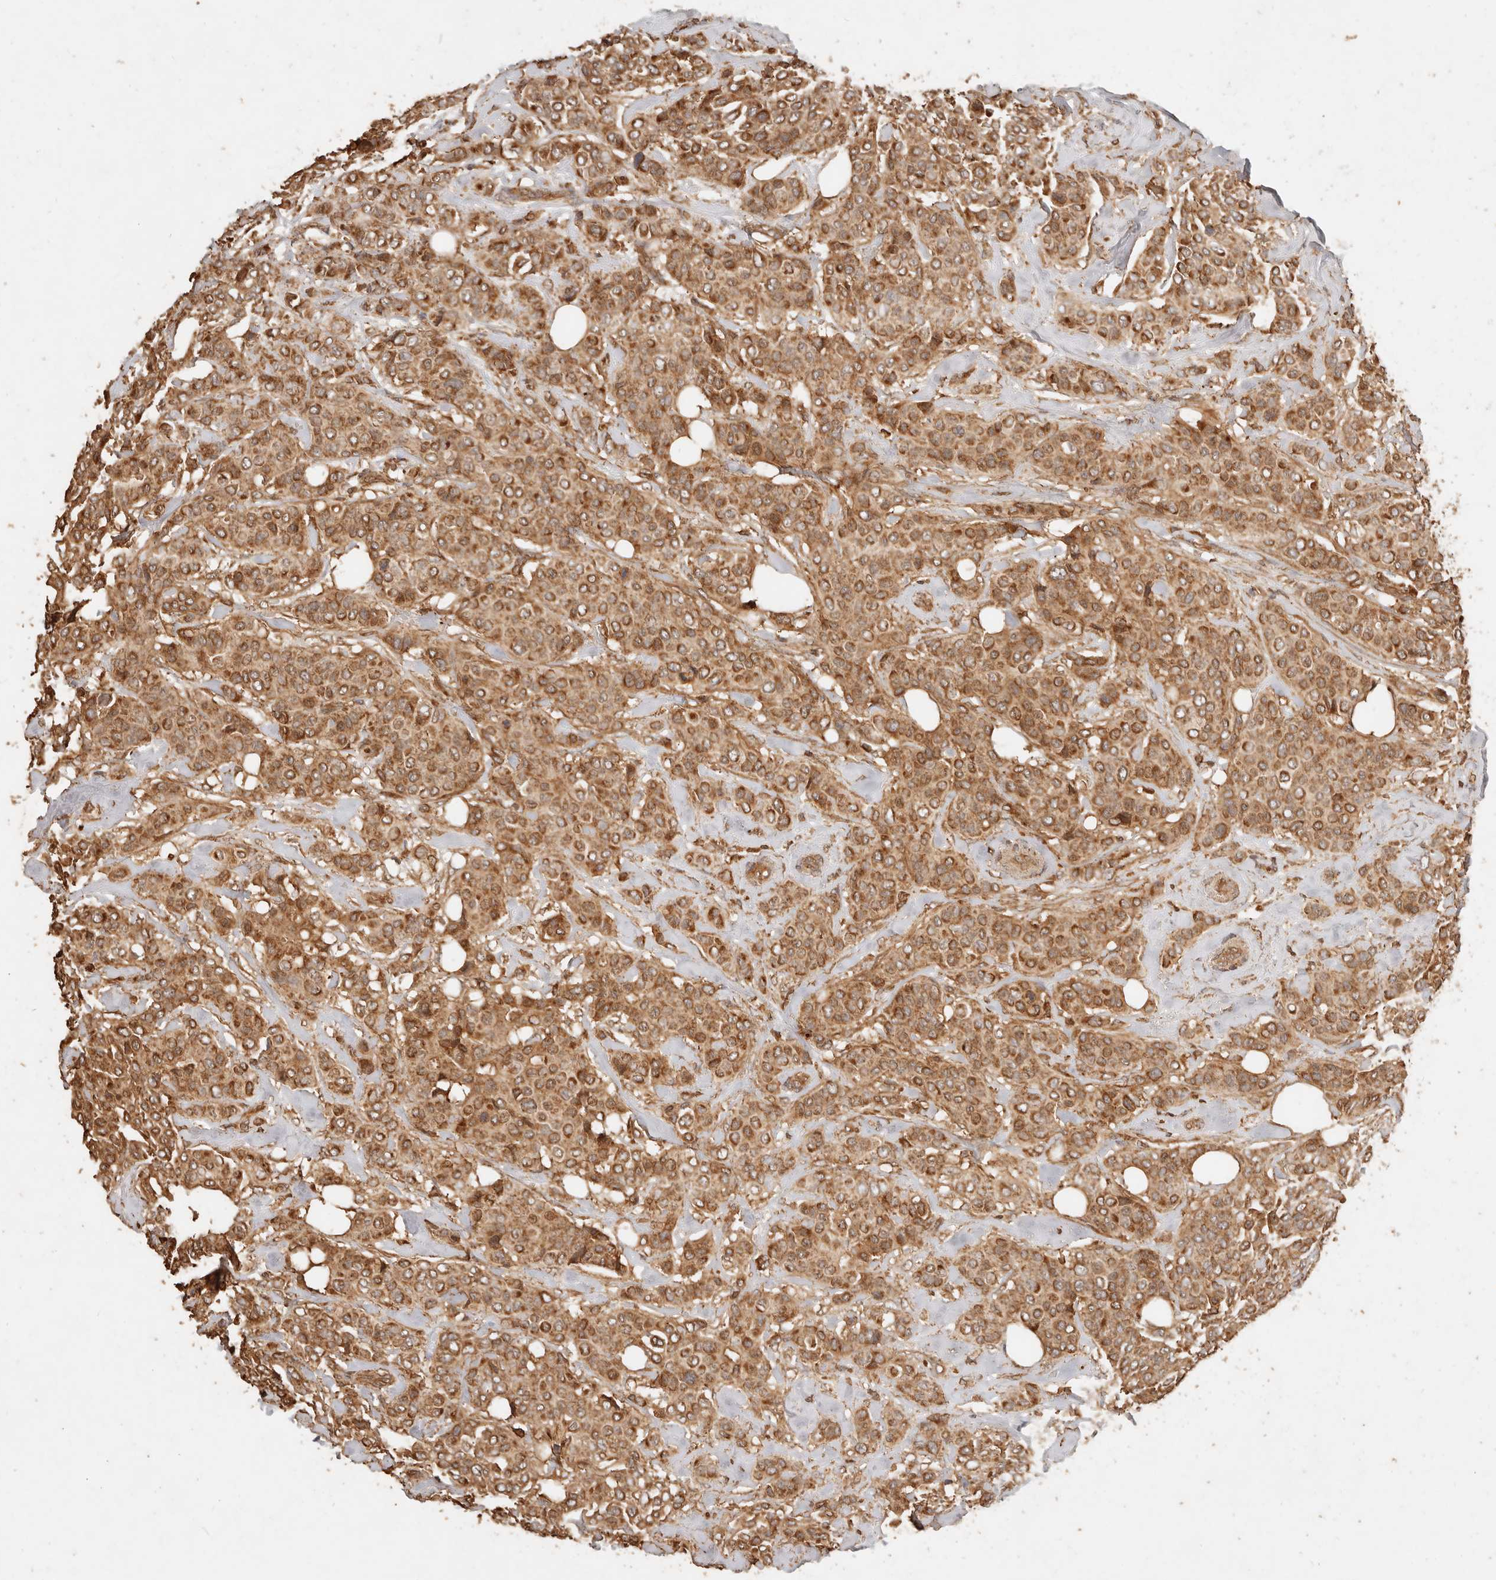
{"staining": {"intensity": "moderate", "quantity": ">75%", "location": "cytoplasmic/membranous"}, "tissue": "breast cancer", "cell_type": "Tumor cells", "image_type": "cancer", "snomed": [{"axis": "morphology", "description": "Lobular carcinoma"}, {"axis": "topography", "description": "Breast"}], "caption": "Immunohistochemistry (IHC) of breast cancer (lobular carcinoma) reveals medium levels of moderate cytoplasmic/membranous staining in about >75% of tumor cells. (DAB IHC with brightfield microscopy, high magnification).", "gene": "FAM180B", "patient": {"sex": "female", "age": 51}}